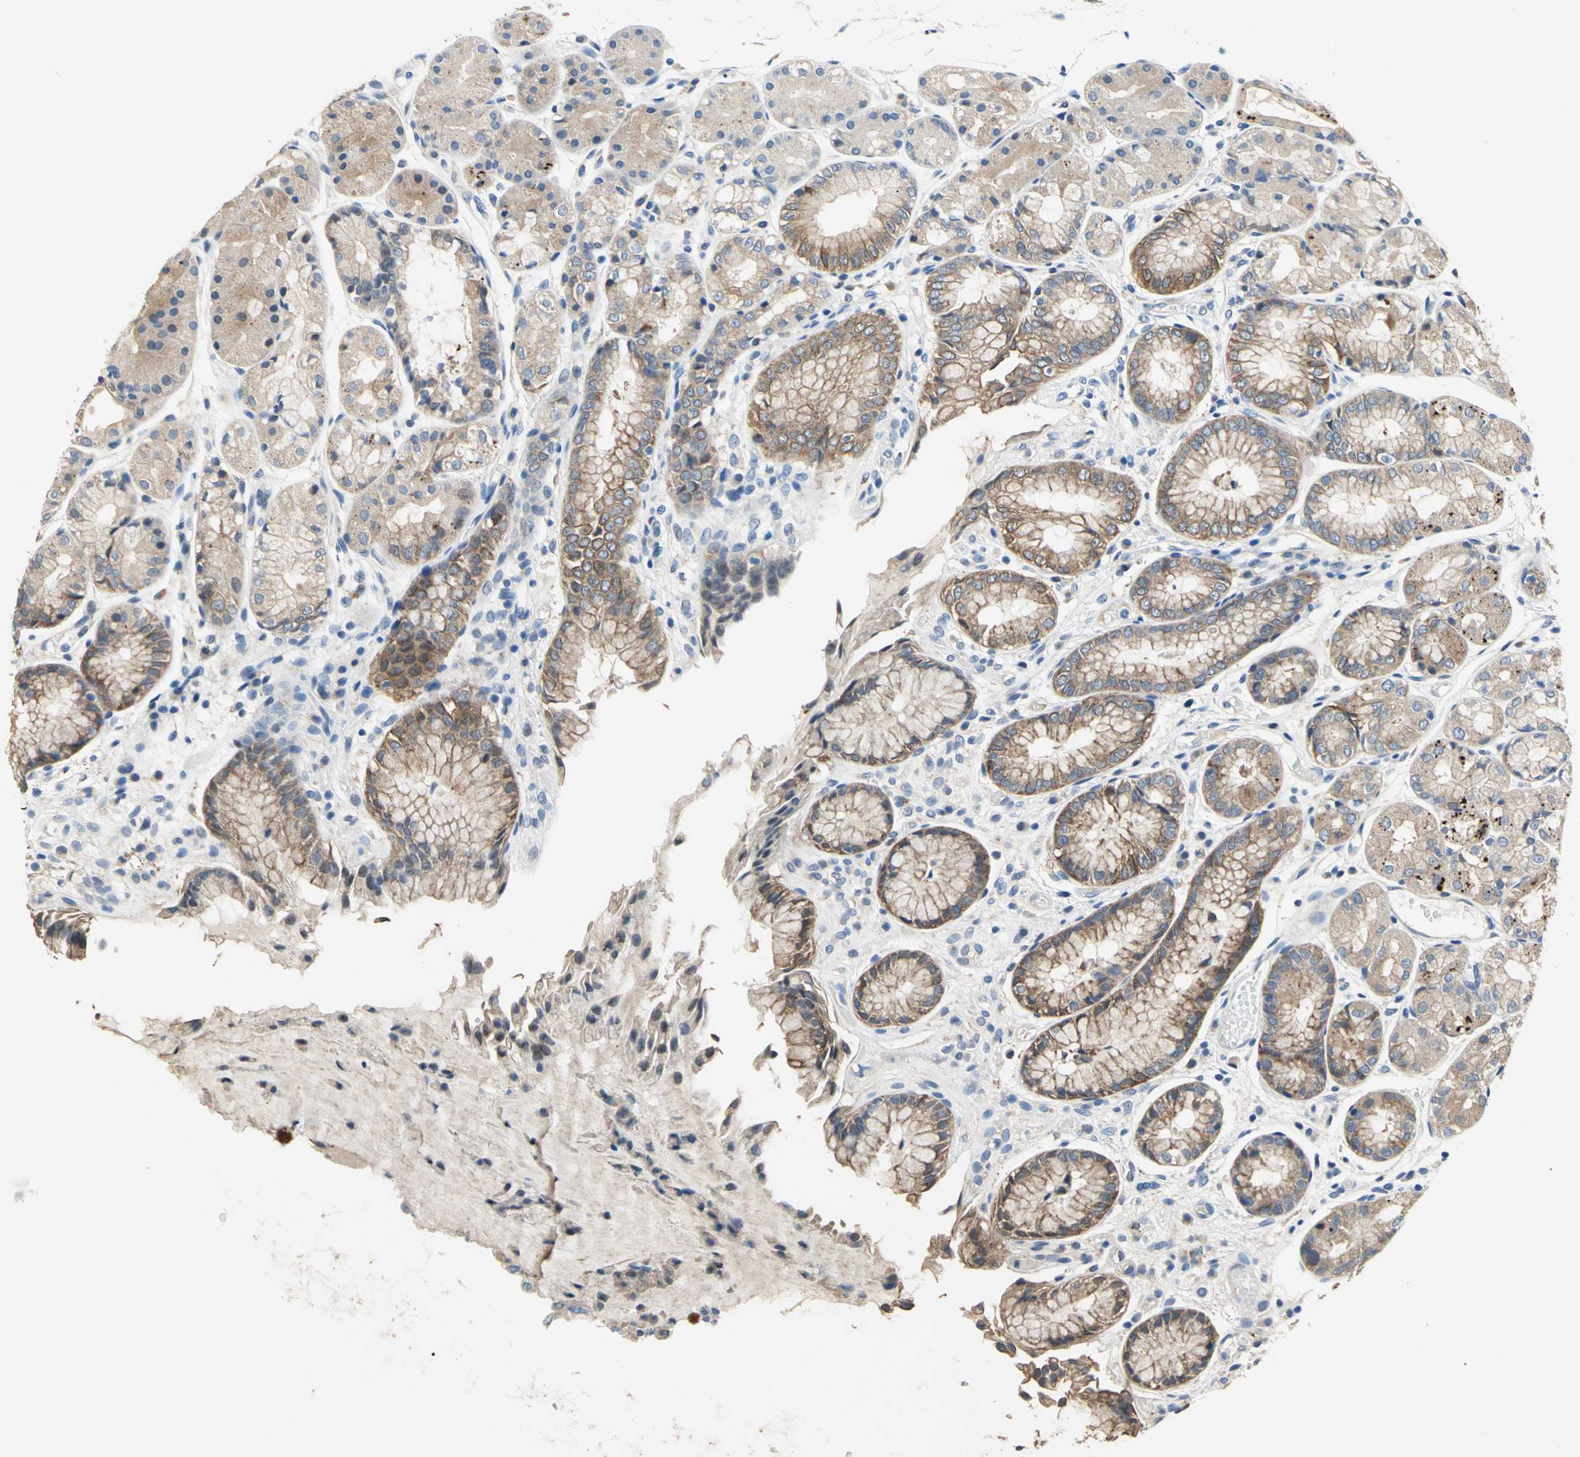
{"staining": {"intensity": "moderate", "quantity": ">75%", "location": "cytoplasmic/membranous"}, "tissue": "stomach", "cell_type": "Glandular cells", "image_type": "normal", "snomed": [{"axis": "morphology", "description": "Normal tissue, NOS"}, {"axis": "topography", "description": "Stomach, upper"}], "caption": "An image of human stomach stained for a protein displays moderate cytoplasmic/membranous brown staining in glandular cells. The protein is stained brown, and the nuclei are stained in blue (DAB (3,3'-diaminobenzidine) IHC with brightfield microscopy, high magnification).", "gene": "RASD2", "patient": {"sex": "male", "age": 72}}